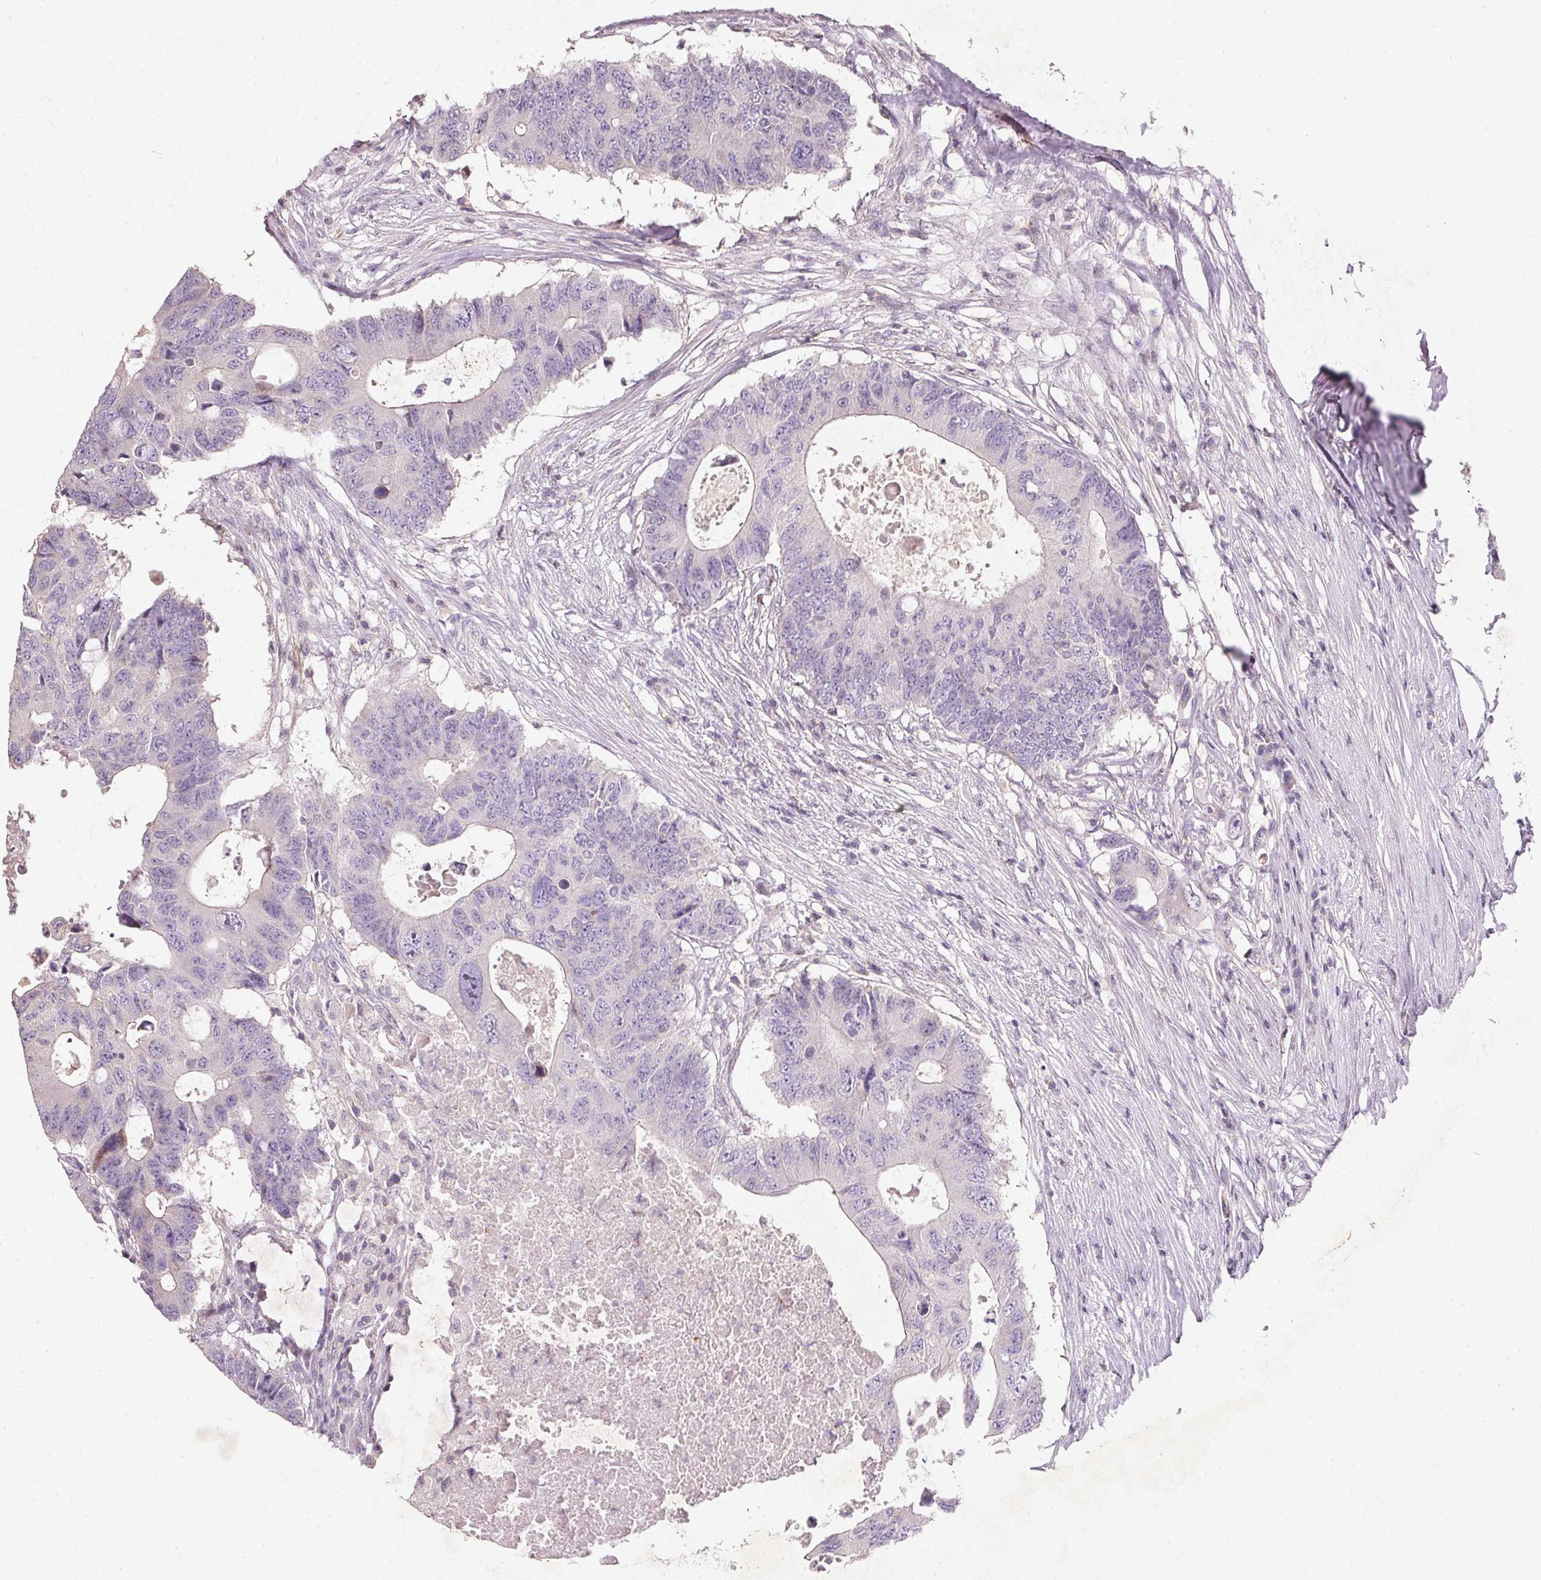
{"staining": {"intensity": "negative", "quantity": "none", "location": "none"}, "tissue": "colorectal cancer", "cell_type": "Tumor cells", "image_type": "cancer", "snomed": [{"axis": "morphology", "description": "Adenocarcinoma, NOS"}, {"axis": "topography", "description": "Colon"}], "caption": "The histopathology image reveals no staining of tumor cells in colorectal cancer (adenocarcinoma).", "gene": "KCNK15", "patient": {"sex": "male", "age": 71}}